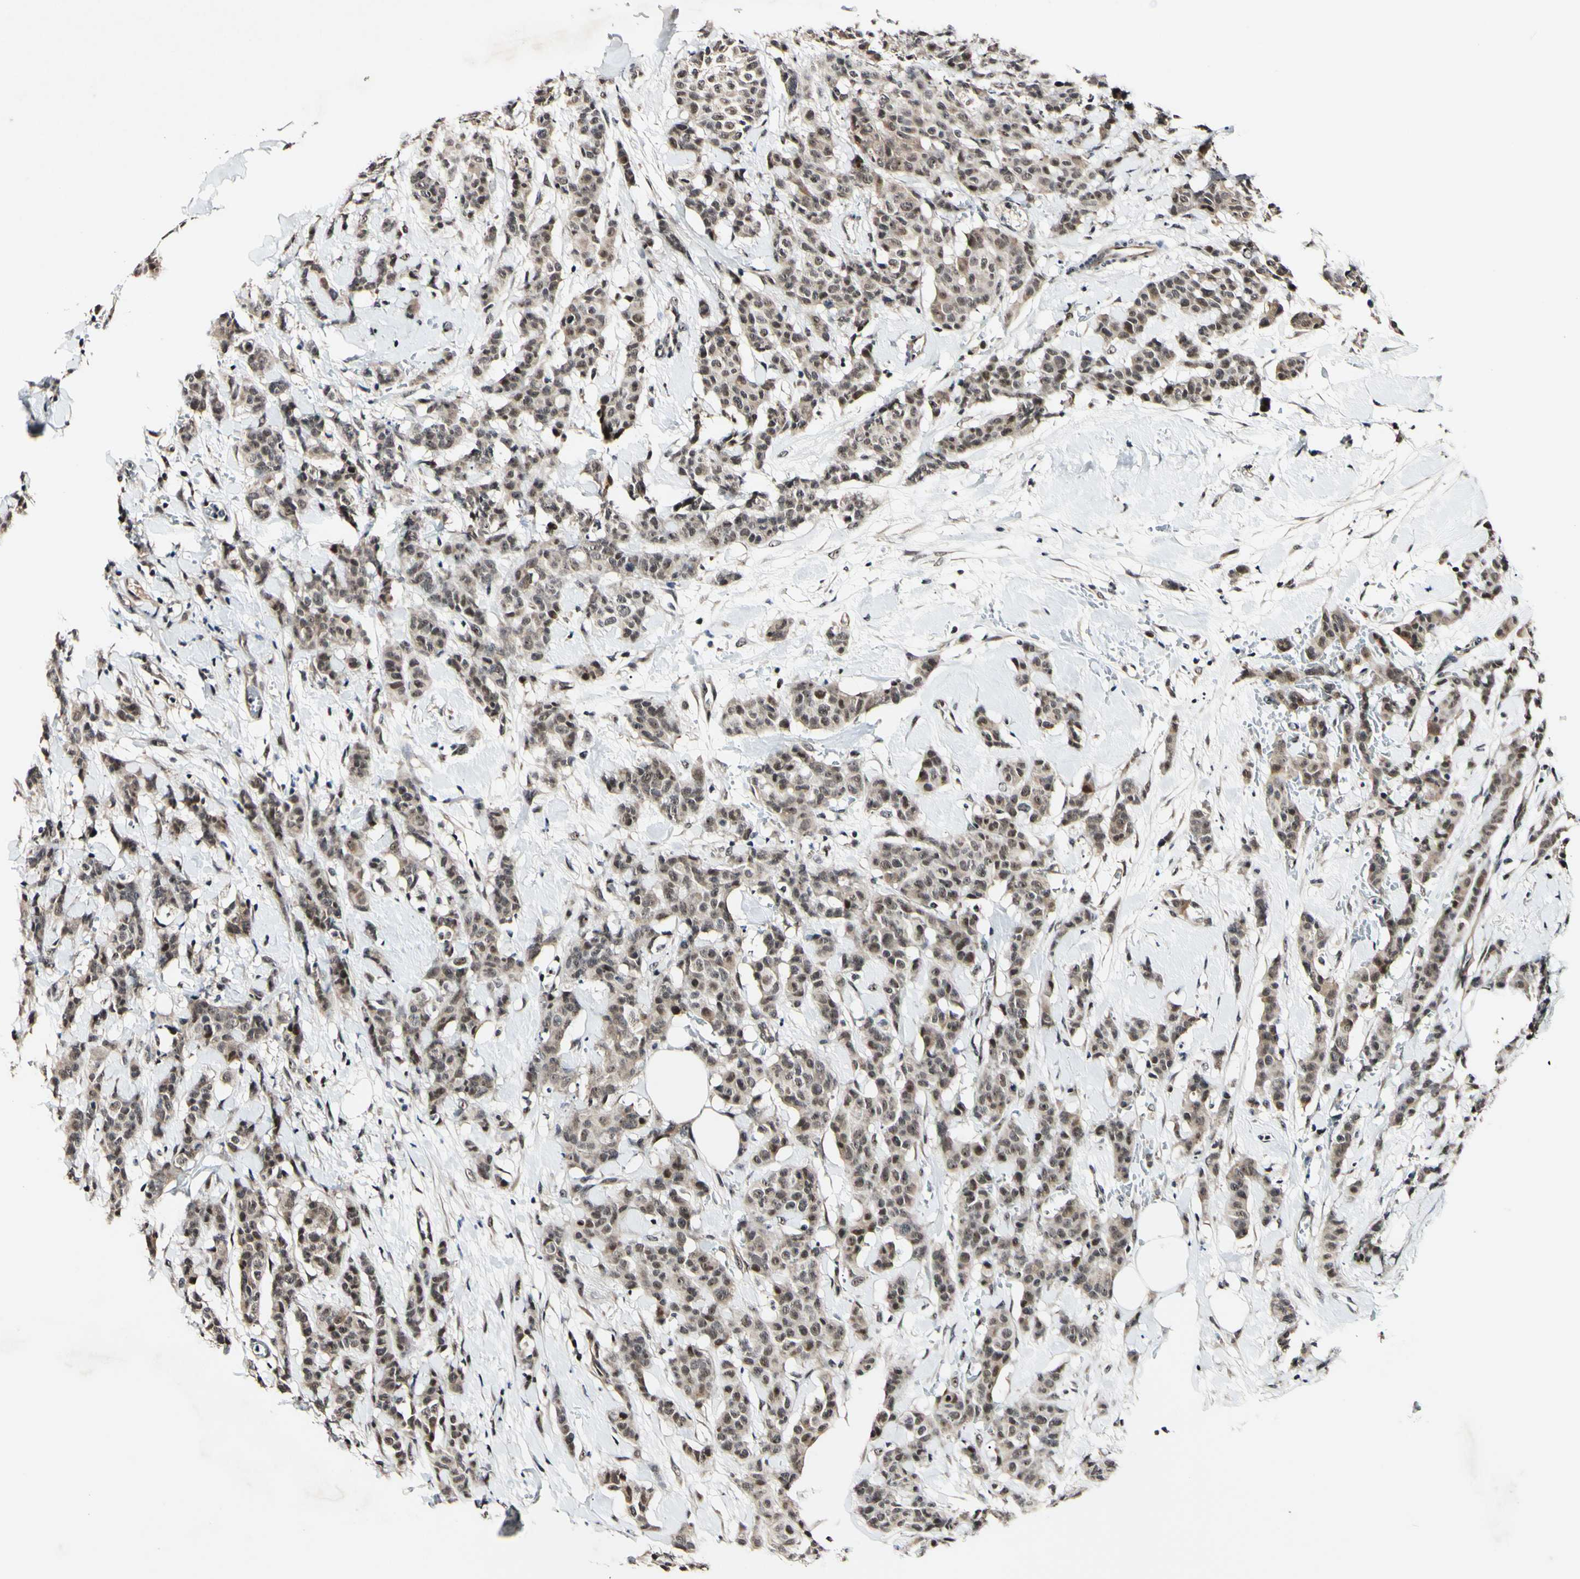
{"staining": {"intensity": "moderate", "quantity": "25%-75%", "location": "cytoplasmic/membranous,nuclear"}, "tissue": "breast cancer", "cell_type": "Tumor cells", "image_type": "cancer", "snomed": [{"axis": "morphology", "description": "Normal tissue, NOS"}, {"axis": "morphology", "description": "Duct carcinoma"}, {"axis": "topography", "description": "Breast"}], "caption": "Approximately 25%-75% of tumor cells in human breast cancer reveal moderate cytoplasmic/membranous and nuclear protein expression as visualized by brown immunohistochemical staining.", "gene": "POLR2F", "patient": {"sex": "female", "age": 40}}